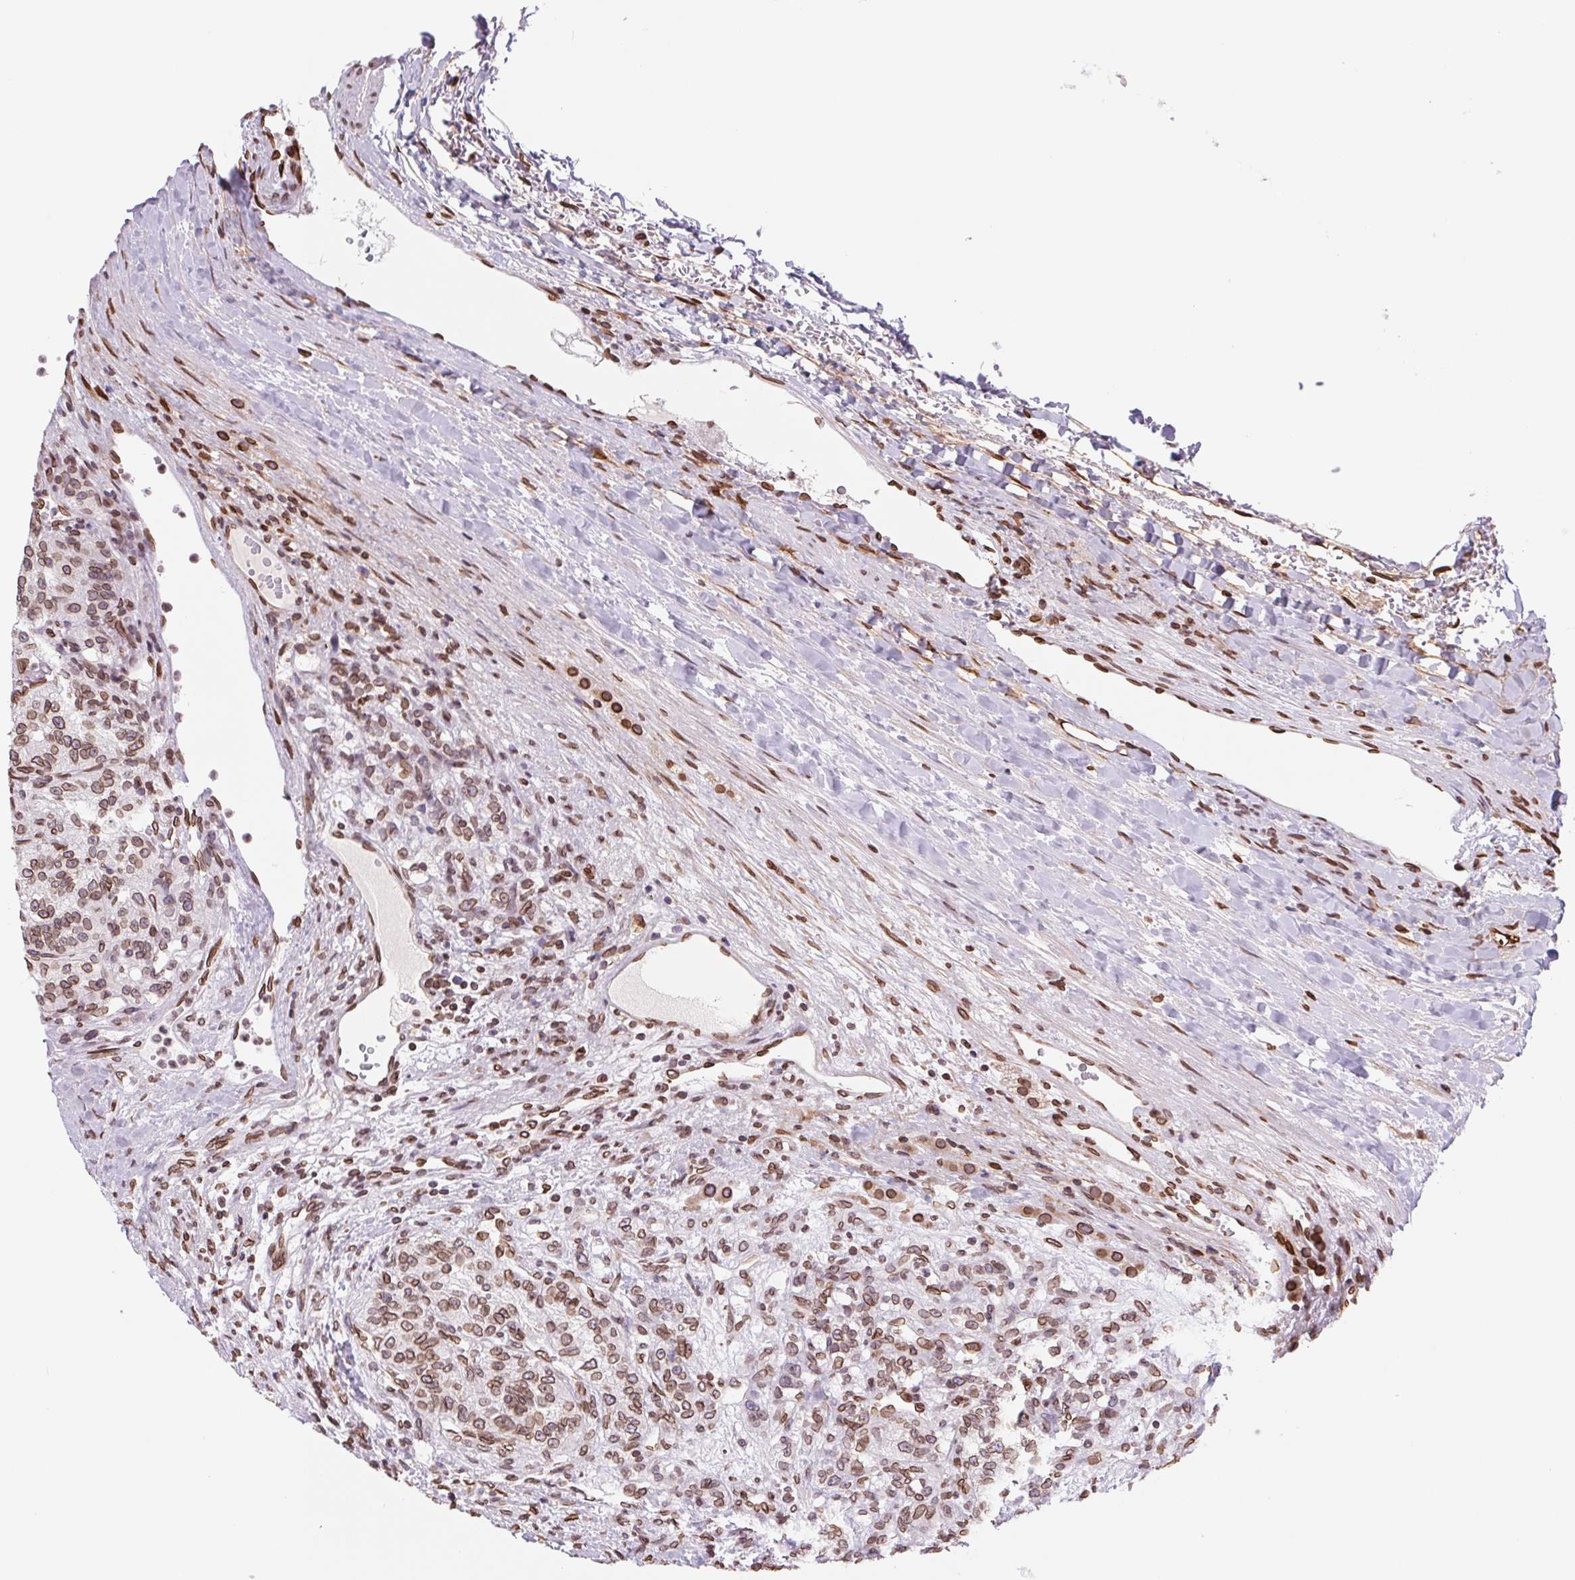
{"staining": {"intensity": "moderate", "quantity": ">75%", "location": "cytoplasmic/membranous,nuclear"}, "tissue": "renal cancer", "cell_type": "Tumor cells", "image_type": "cancer", "snomed": [{"axis": "morphology", "description": "Adenocarcinoma, NOS"}, {"axis": "topography", "description": "Kidney"}], "caption": "Approximately >75% of tumor cells in human renal adenocarcinoma exhibit moderate cytoplasmic/membranous and nuclear protein expression as visualized by brown immunohistochemical staining.", "gene": "LMNB2", "patient": {"sex": "female", "age": 63}}